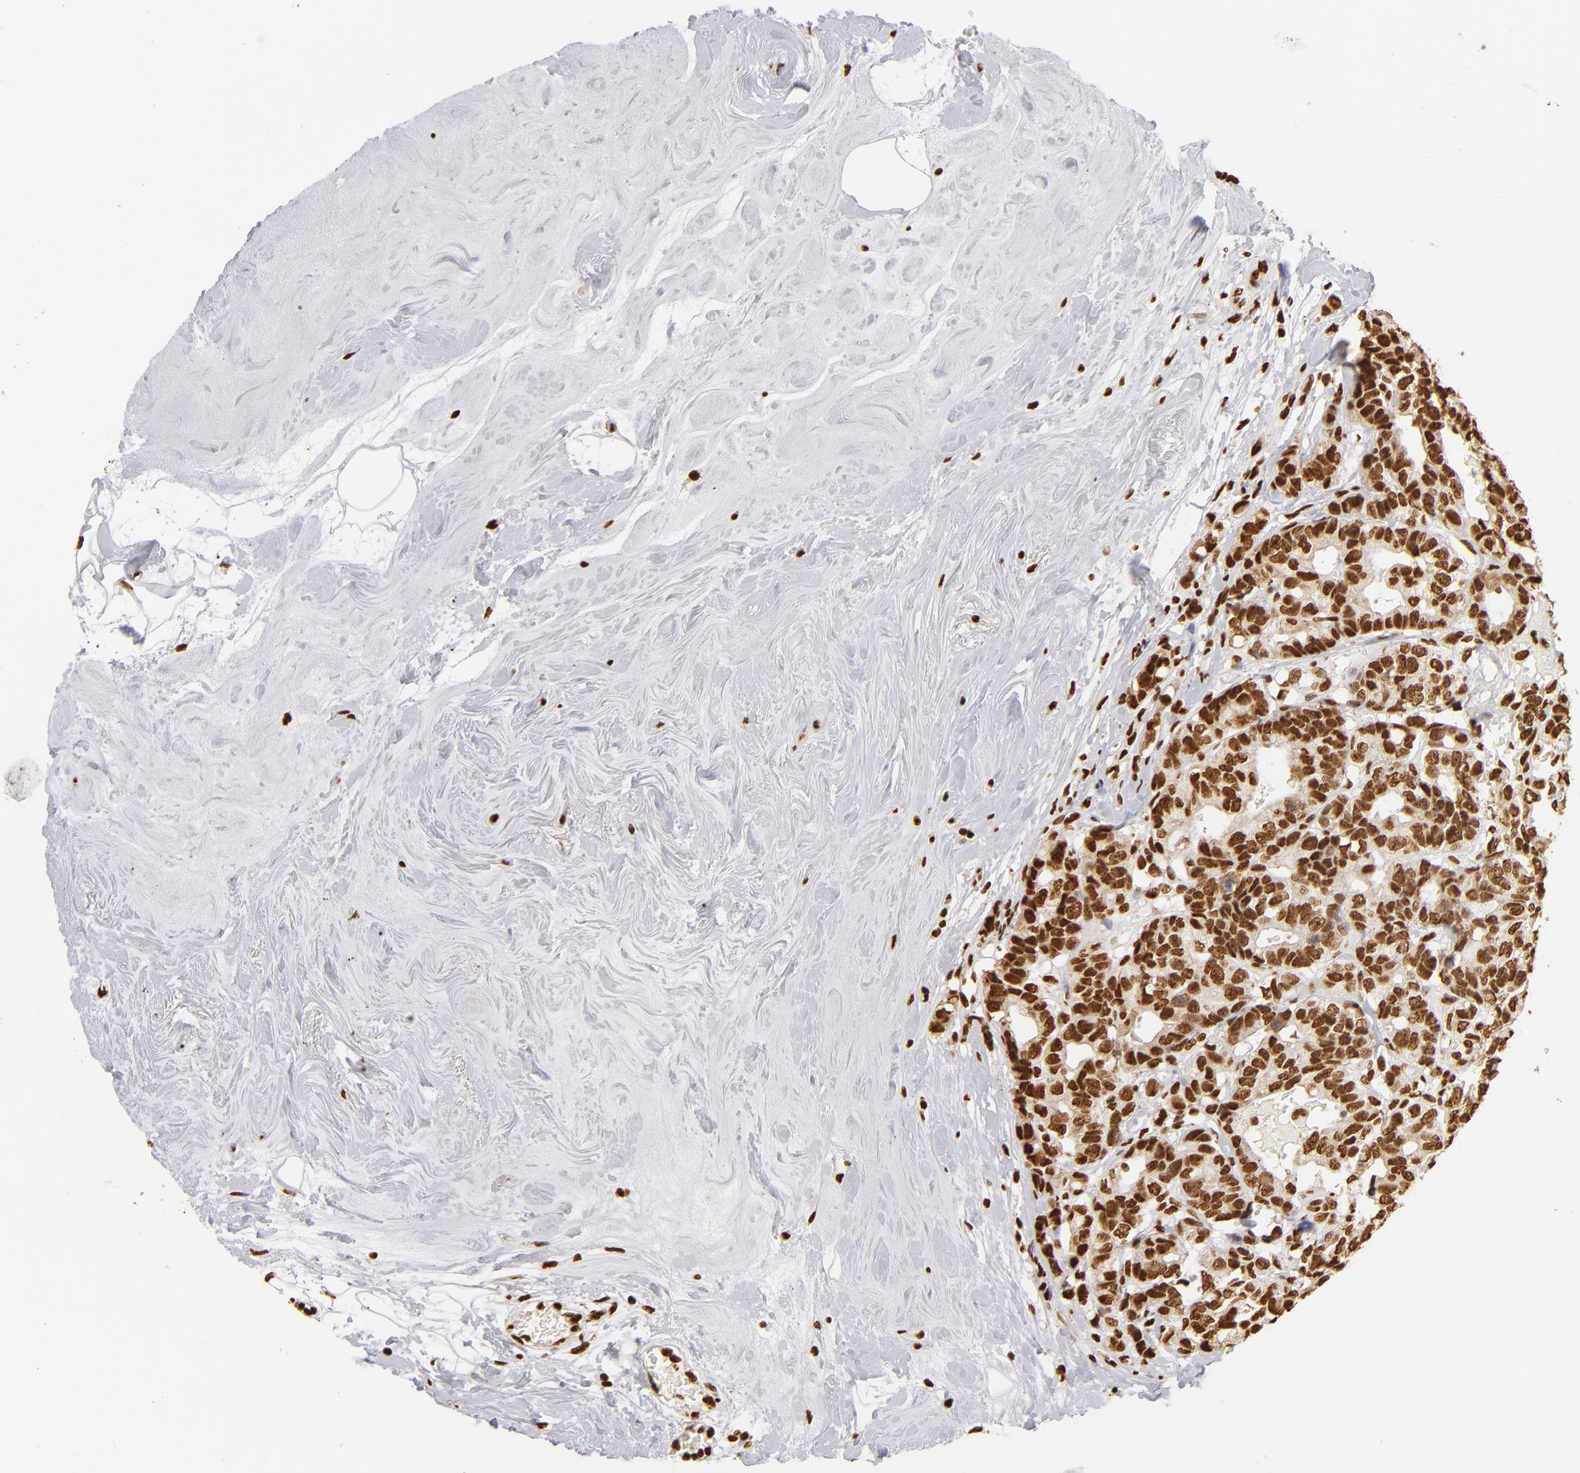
{"staining": {"intensity": "strong", "quantity": ">75%", "location": "nuclear"}, "tissue": "breast cancer", "cell_type": "Tumor cells", "image_type": "cancer", "snomed": [{"axis": "morphology", "description": "Duct carcinoma"}, {"axis": "topography", "description": "Breast"}], "caption": "This image reveals breast cancer (invasive ductal carcinoma) stained with immunohistochemistry (IHC) to label a protein in brown. The nuclear of tumor cells show strong positivity for the protein. Nuclei are counter-stained blue.", "gene": "ILF3", "patient": {"sex": "female", "age": 69}}